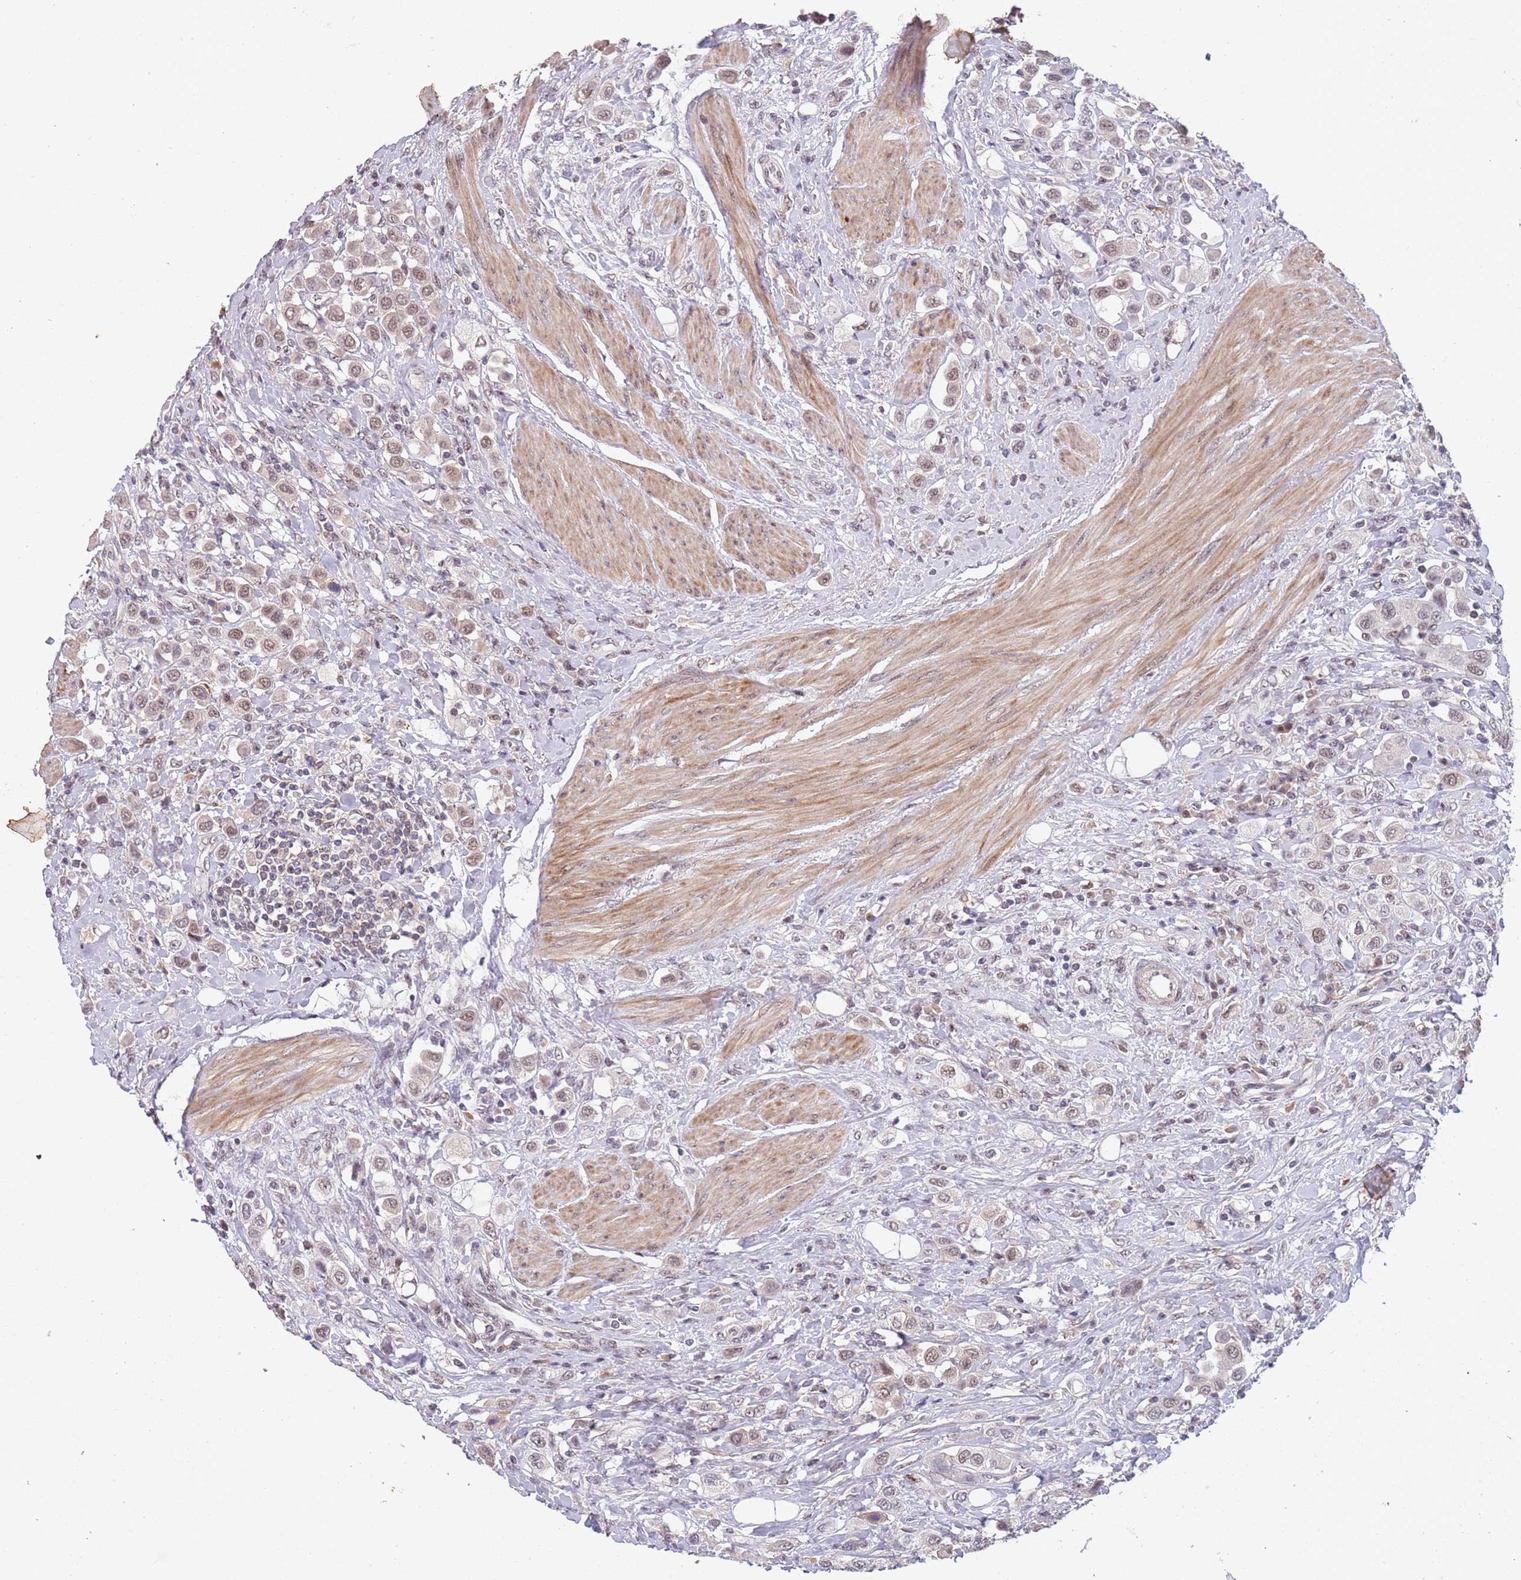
{"staining": {"intensity": "weak", "quantity": ">75%", "location": "nuclear"}, "tissue": "urothelial cancer", "cell_type": "Tumor cells", "image_type": "cancer", "snomed": [{"axis": "morphology", "description": "Urothelial carcinoma, High grade"}, {"axis": "topography", "description": "Urinary bladder"}], "caption": "The immunohistochemical stain highlights weak nuclear expression in tumor cells of urothelial cancer tissue.", "gene": "CIZ1", "patient": {"sex": "male", "age": 50}}